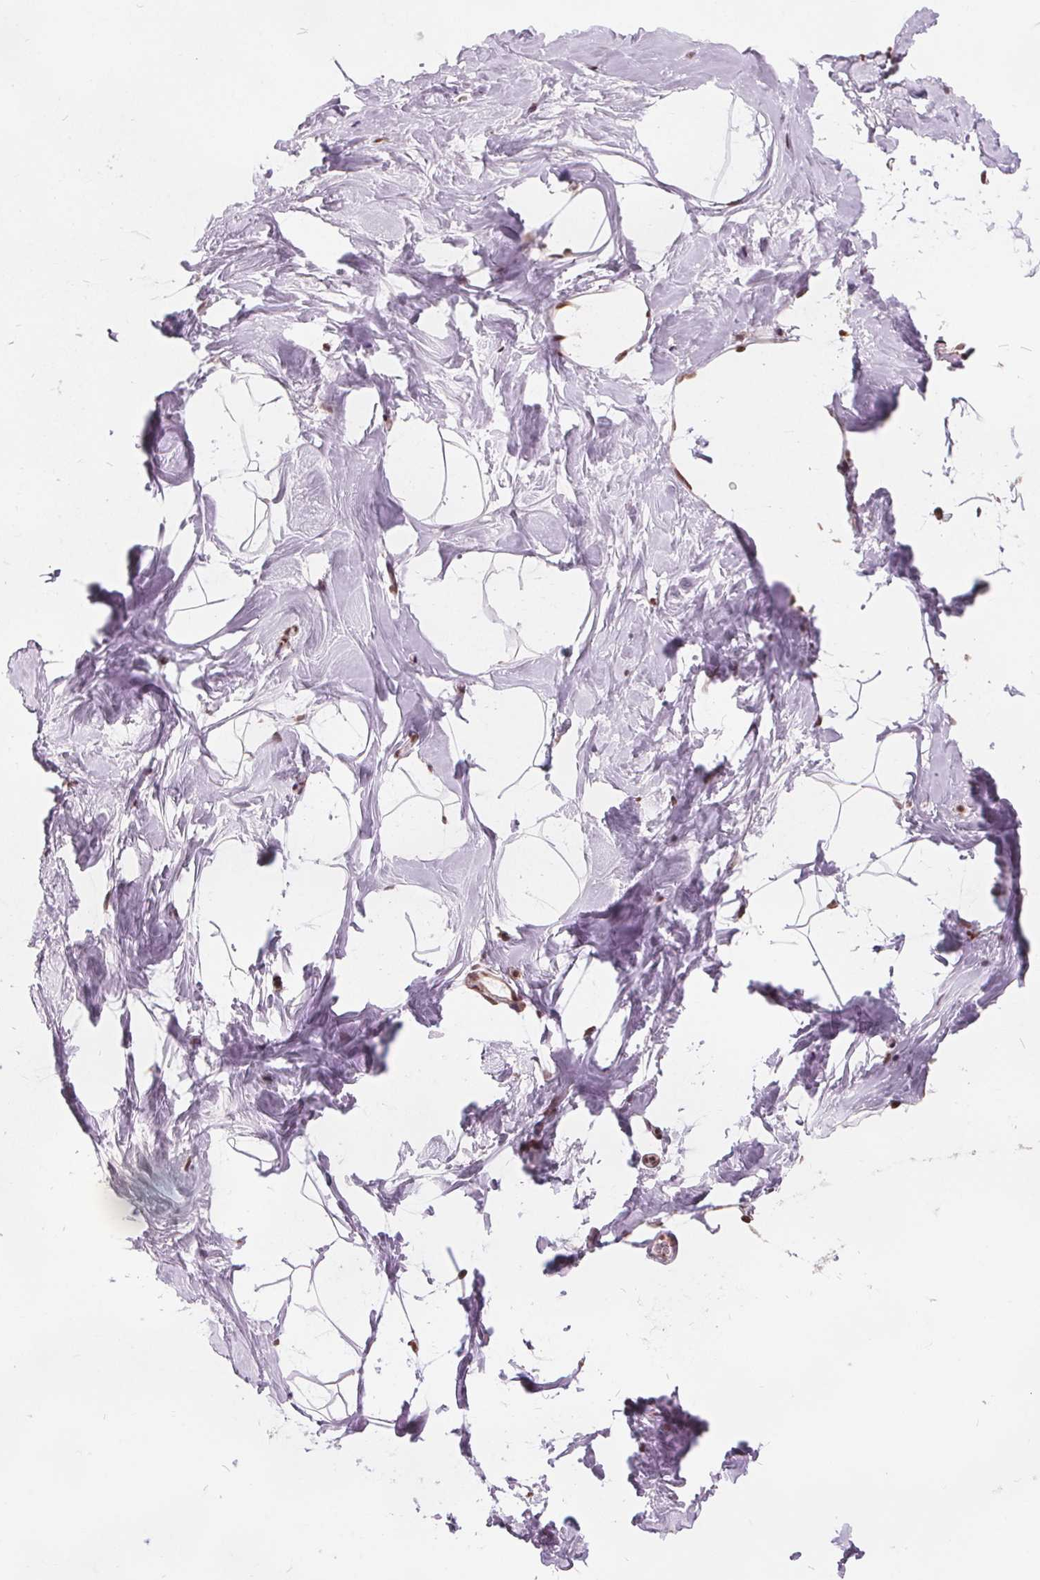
{"staining": {"intensity": "moderate", "quantity": "<25%", "location": "nuclear"}, "tissue": "breast", "cell_type": "Adipocytes", "image_type": "normal", "snomed": [{"axis": "morphology", "description": "Normal tissue, NOS"}, {"axis": "topography", "description": "Breast"}], "caption": "High-power microscopy captured an immunohistochemistry (IHC) photomicrograph of normal breast, revealing moderate nuclear staining in approximately <25% of adipocytes.", "gene": "ISLR2", "patient": {"sex": "female", "age": 32}}